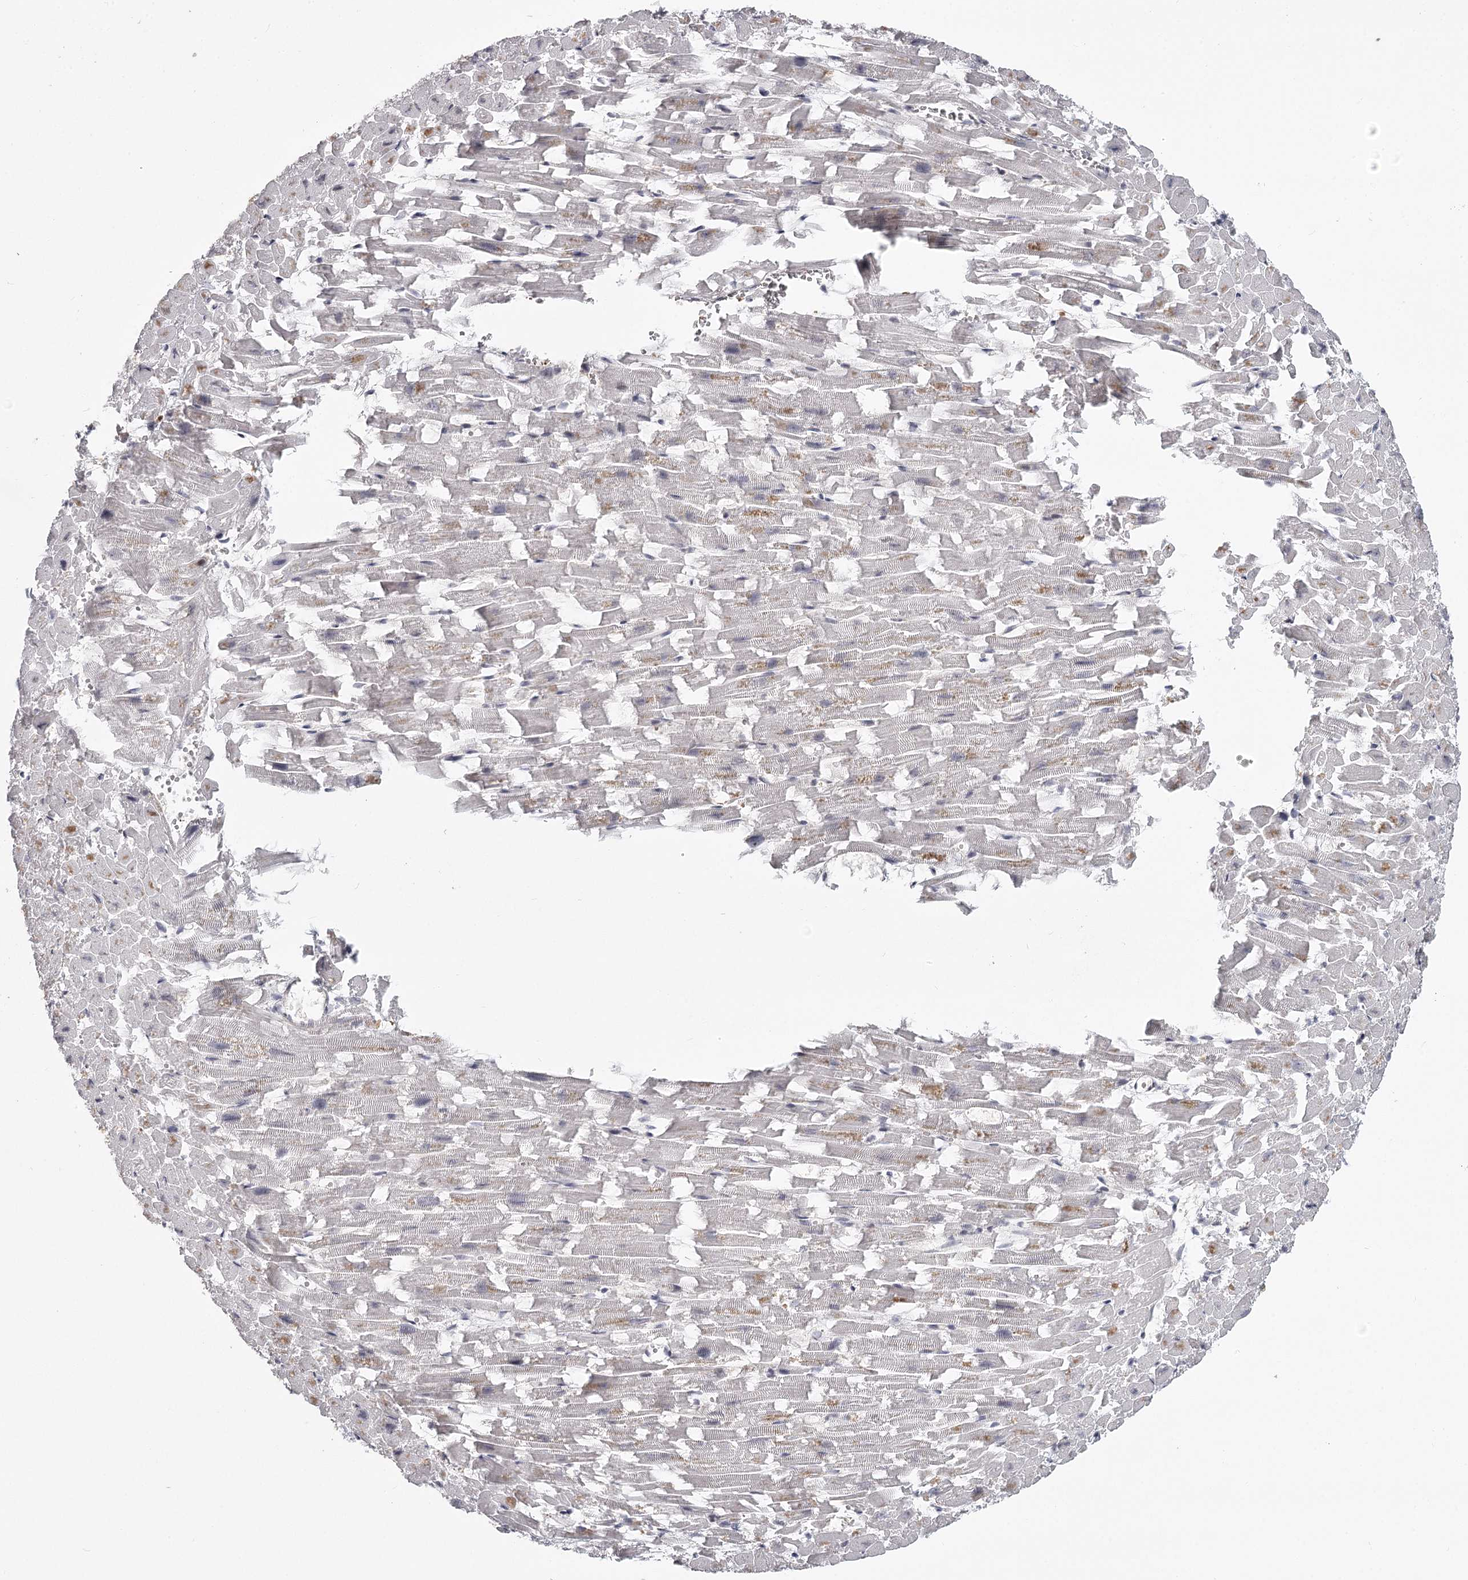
{"staining": {"intensity": "moderate", "quantity": "<25%", "location": "cytoplasmic/membranous"}, "tissue": "heart muscle", "cell_type": "Cardiomyocytes", "image_type": "normal", "snomed": [{"axis": "morphology", "description": "Normal tissue, NOS"}, {"axis": "topography", "description": "Heart"}], "caption": "Immunohistochemical staining of normal heart muscle exhibits <25% levels of moderate cytoplasmic/membranous protein expression in about <25% of cardiomyocytes.", "gene": "CCNG2", "patient": {"sex": "female", "age": 64}}